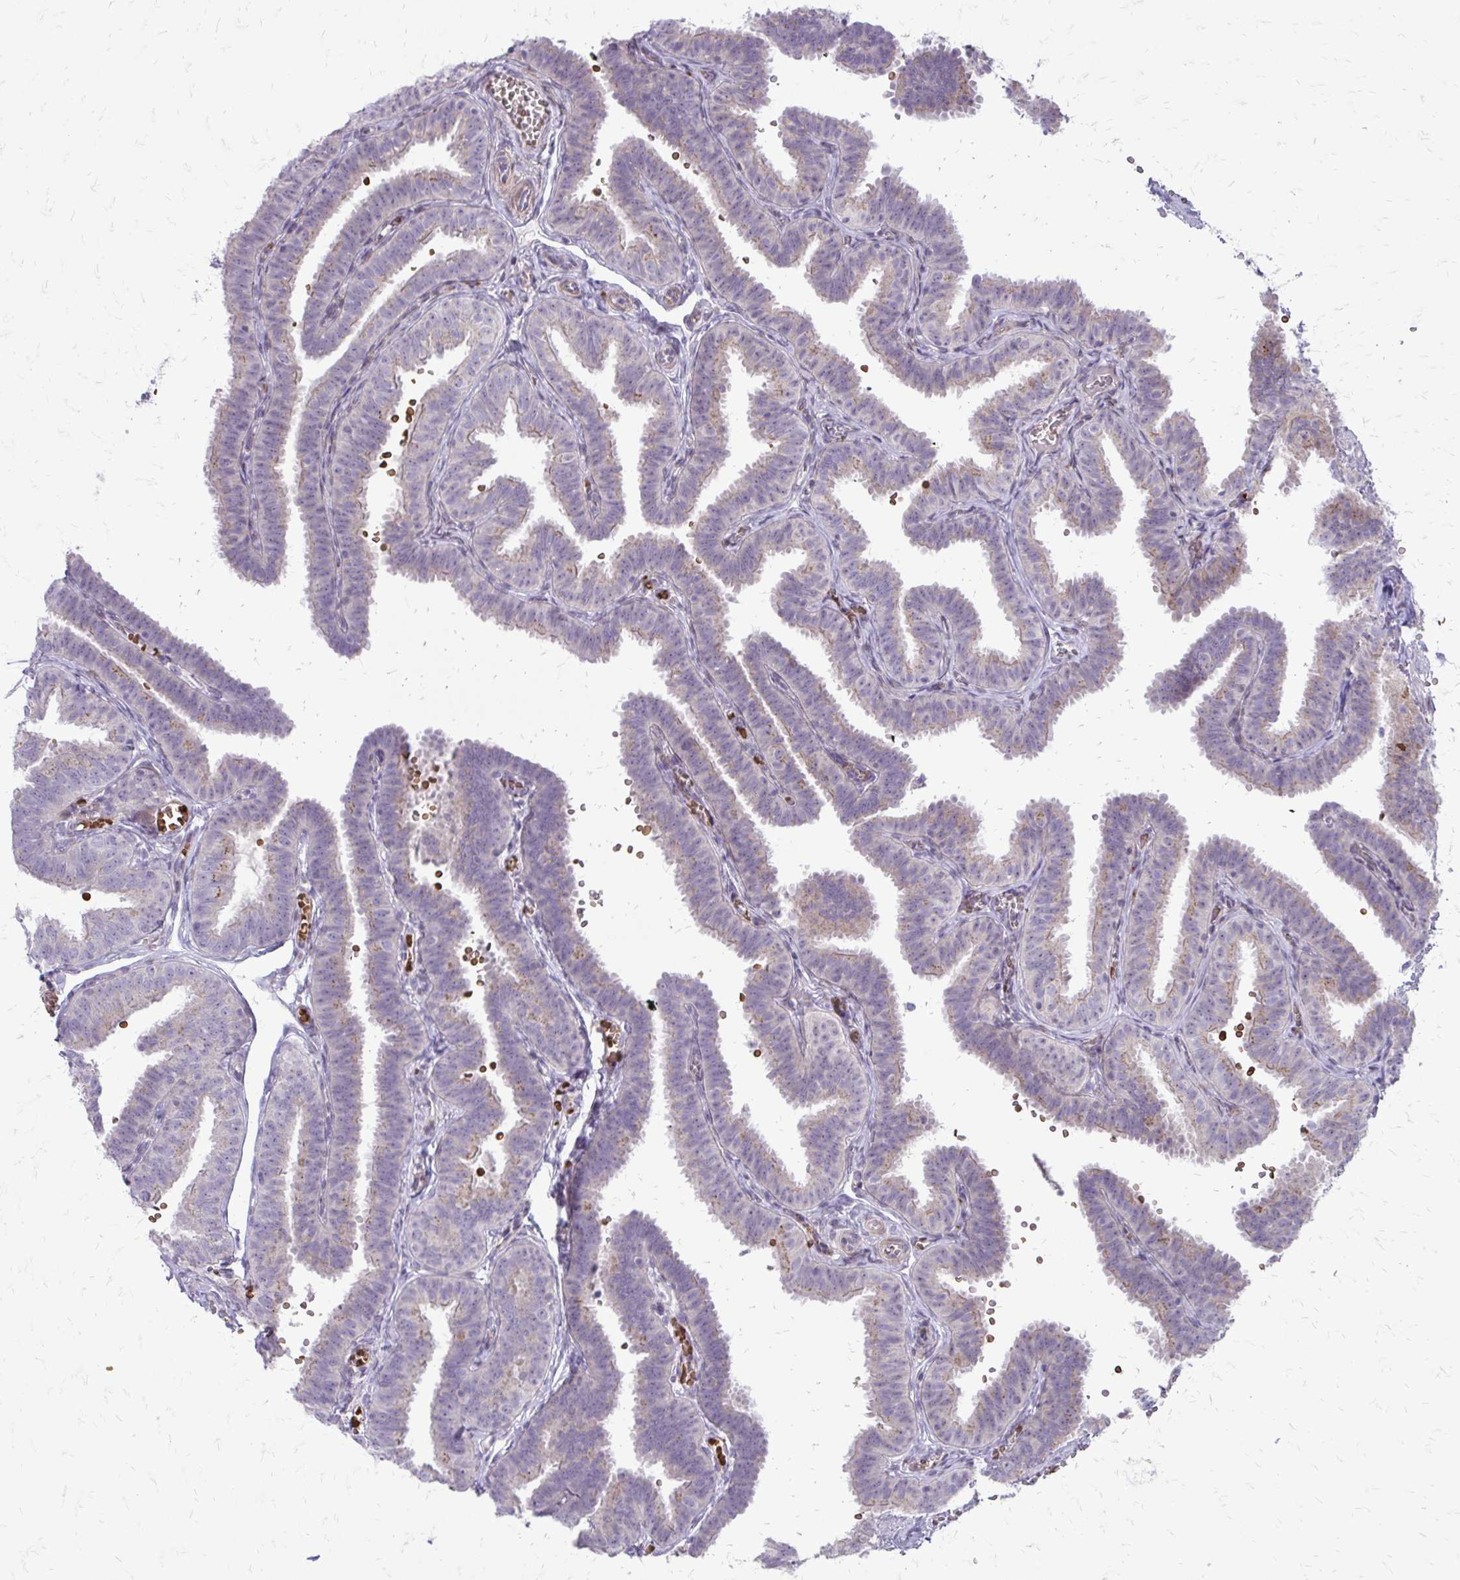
{"staining": {"intensity": "negative", "quantity": "none", "location": "none"}, "tissue": "fallopian tube", "cell_type": "Glandular cells", "image_type": "normal", "snomed": [{"axis": "morphology", "description": "Normal tissue, NOS"}, {"axis": "topography", "description": "Fallopian tube"}], "caption": "An image of fallopian tube stained for a protein shows no brown staining in glandular cells.", "gene": "FUNDC2", "patient": {"sex": "female", "age": 25}}